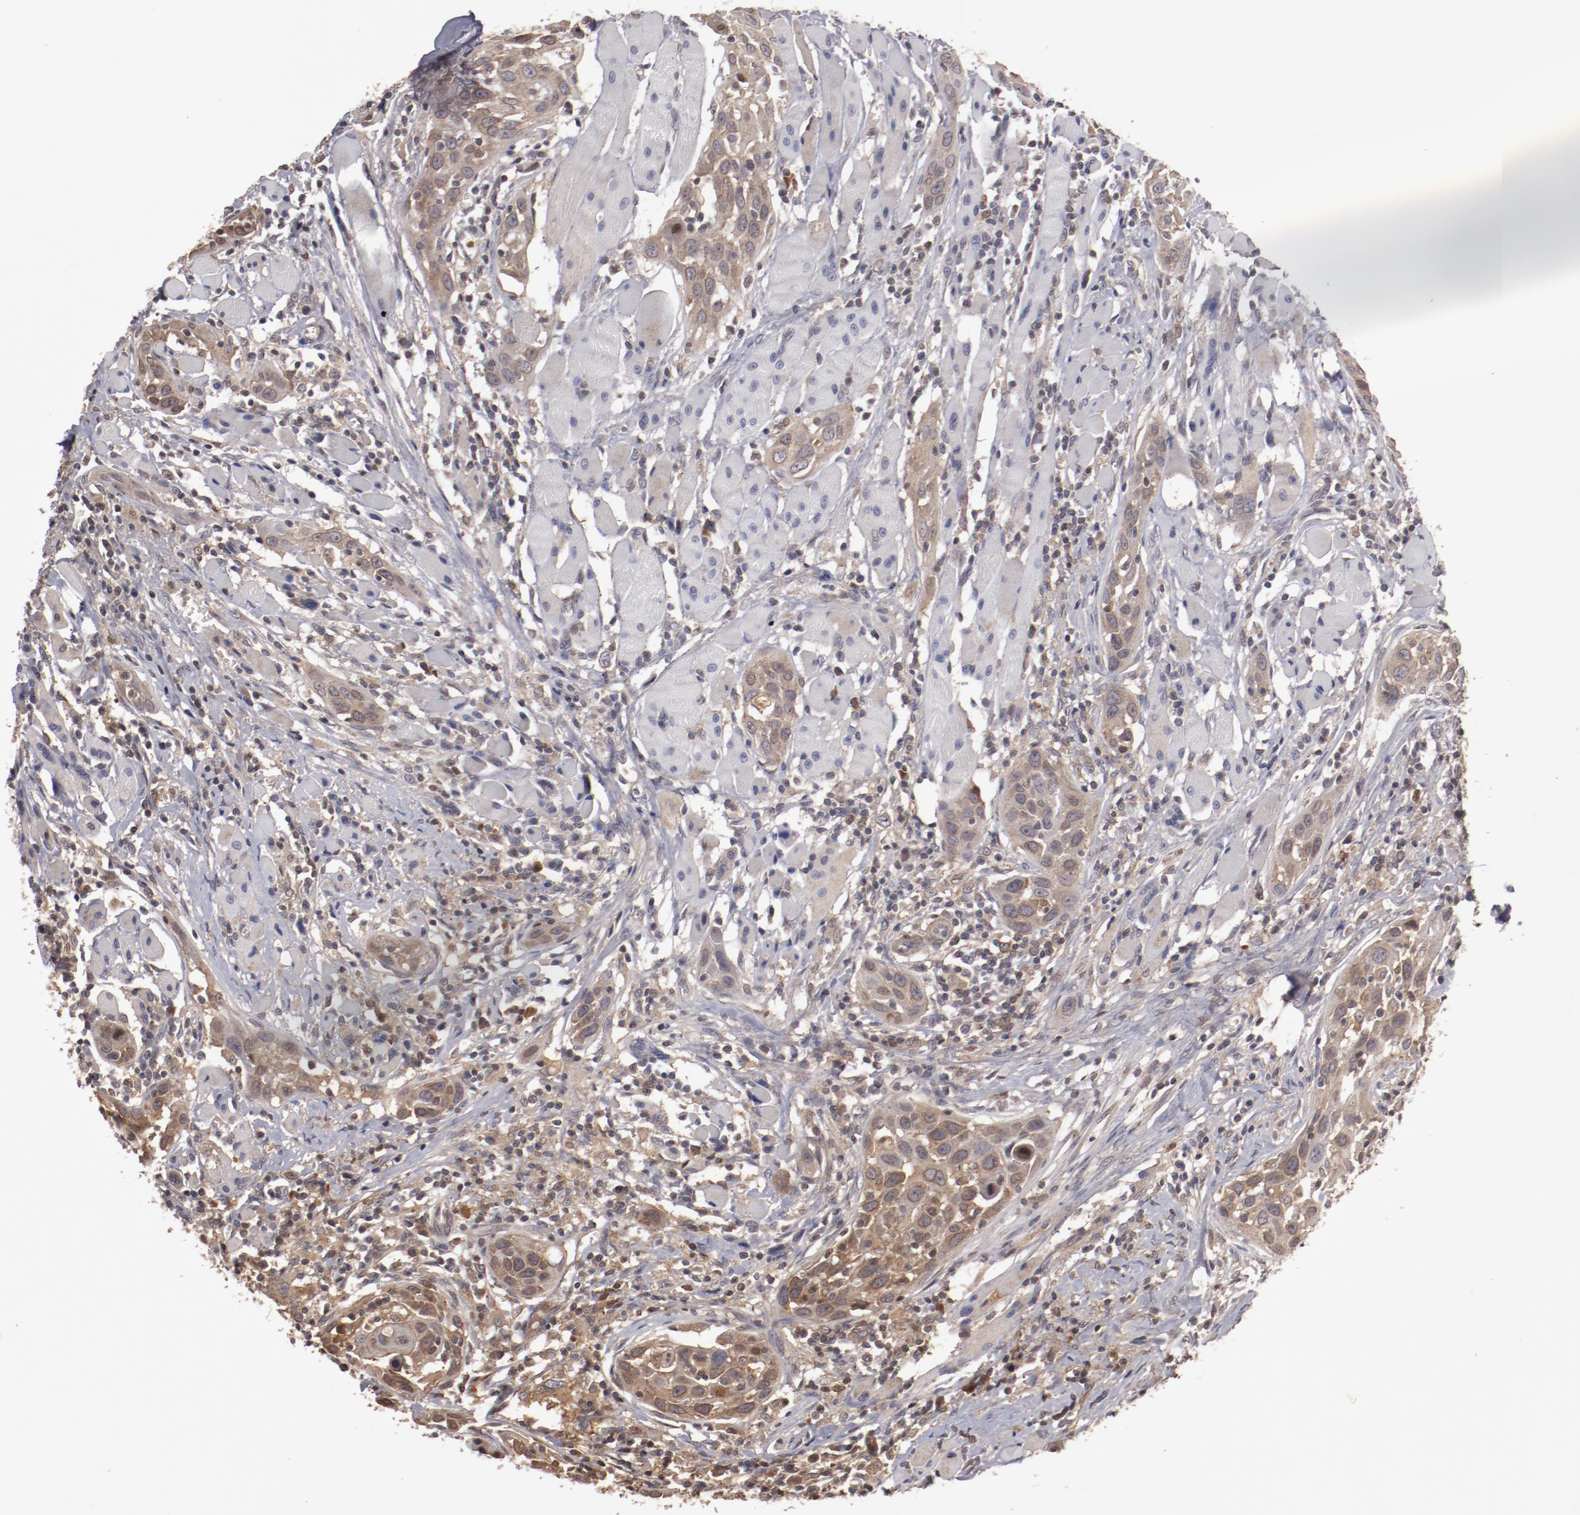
{"staining": {"intensity": "moderate", "quantity": ">75%", "location": "cytoplasmic/membranous"}, "tissue": "head and neck cancer", "cell_type": "Tumor cells", "image_type": "cancer", "snomed": [{"axis": "morphology", "description": "Squamous cell carcinoma, NOS"}, {"axis": "topography", "description": "Oral tissue"}, {"axis": "topography", "description": "Head-Neck"}], "caption": "About >75% of tumor cells in human squamous cell carcinoma (head and neck) demonstrate moderate cytoplasmic/membranous protein positivity as visualized by brown immunohistochemical staining.", "gene": "SERPINA7", "patient": {"sex": "female", "age": 50}}